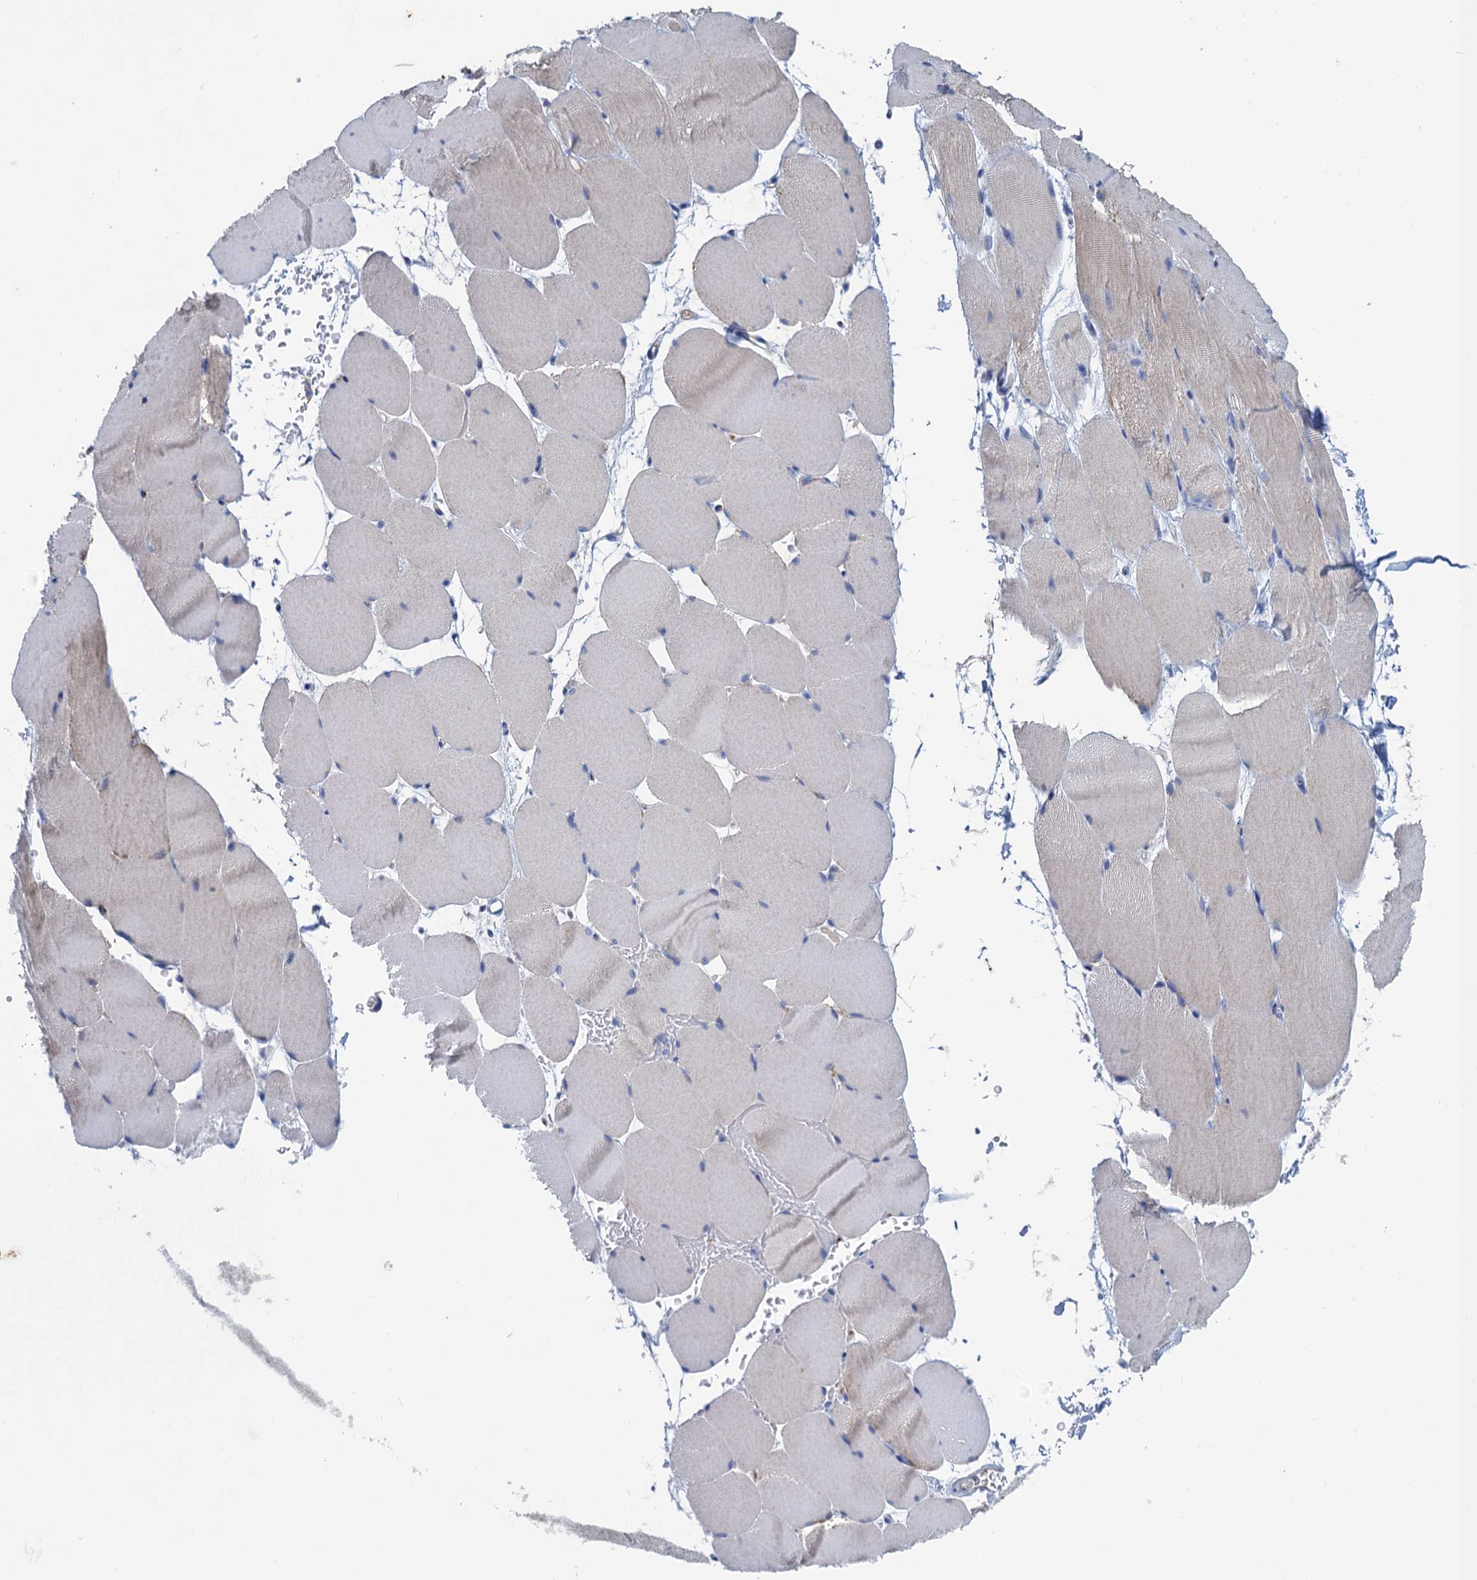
{"staining": {"intensity": "negative", "quantity": "none", "location": "none"}, "tissue": "skeletal muscle", "cell_type": "Myocytes", "image_type": "normal", "snomed": [{"axis": "morphology", "description": "Normal tissue, NOS"}, {"axis": "topography", "description": "Skeletal muscle"}, {"axis": "topography", "description": "Parathyroid gland"}], "caption": "IHC histopathology image of unremarkable skeletal muscle stained for a protein (brown), which displays no positivity in myocytes.", "gene": "SCEL", "patient": {"sex": "female", "age": 37}}